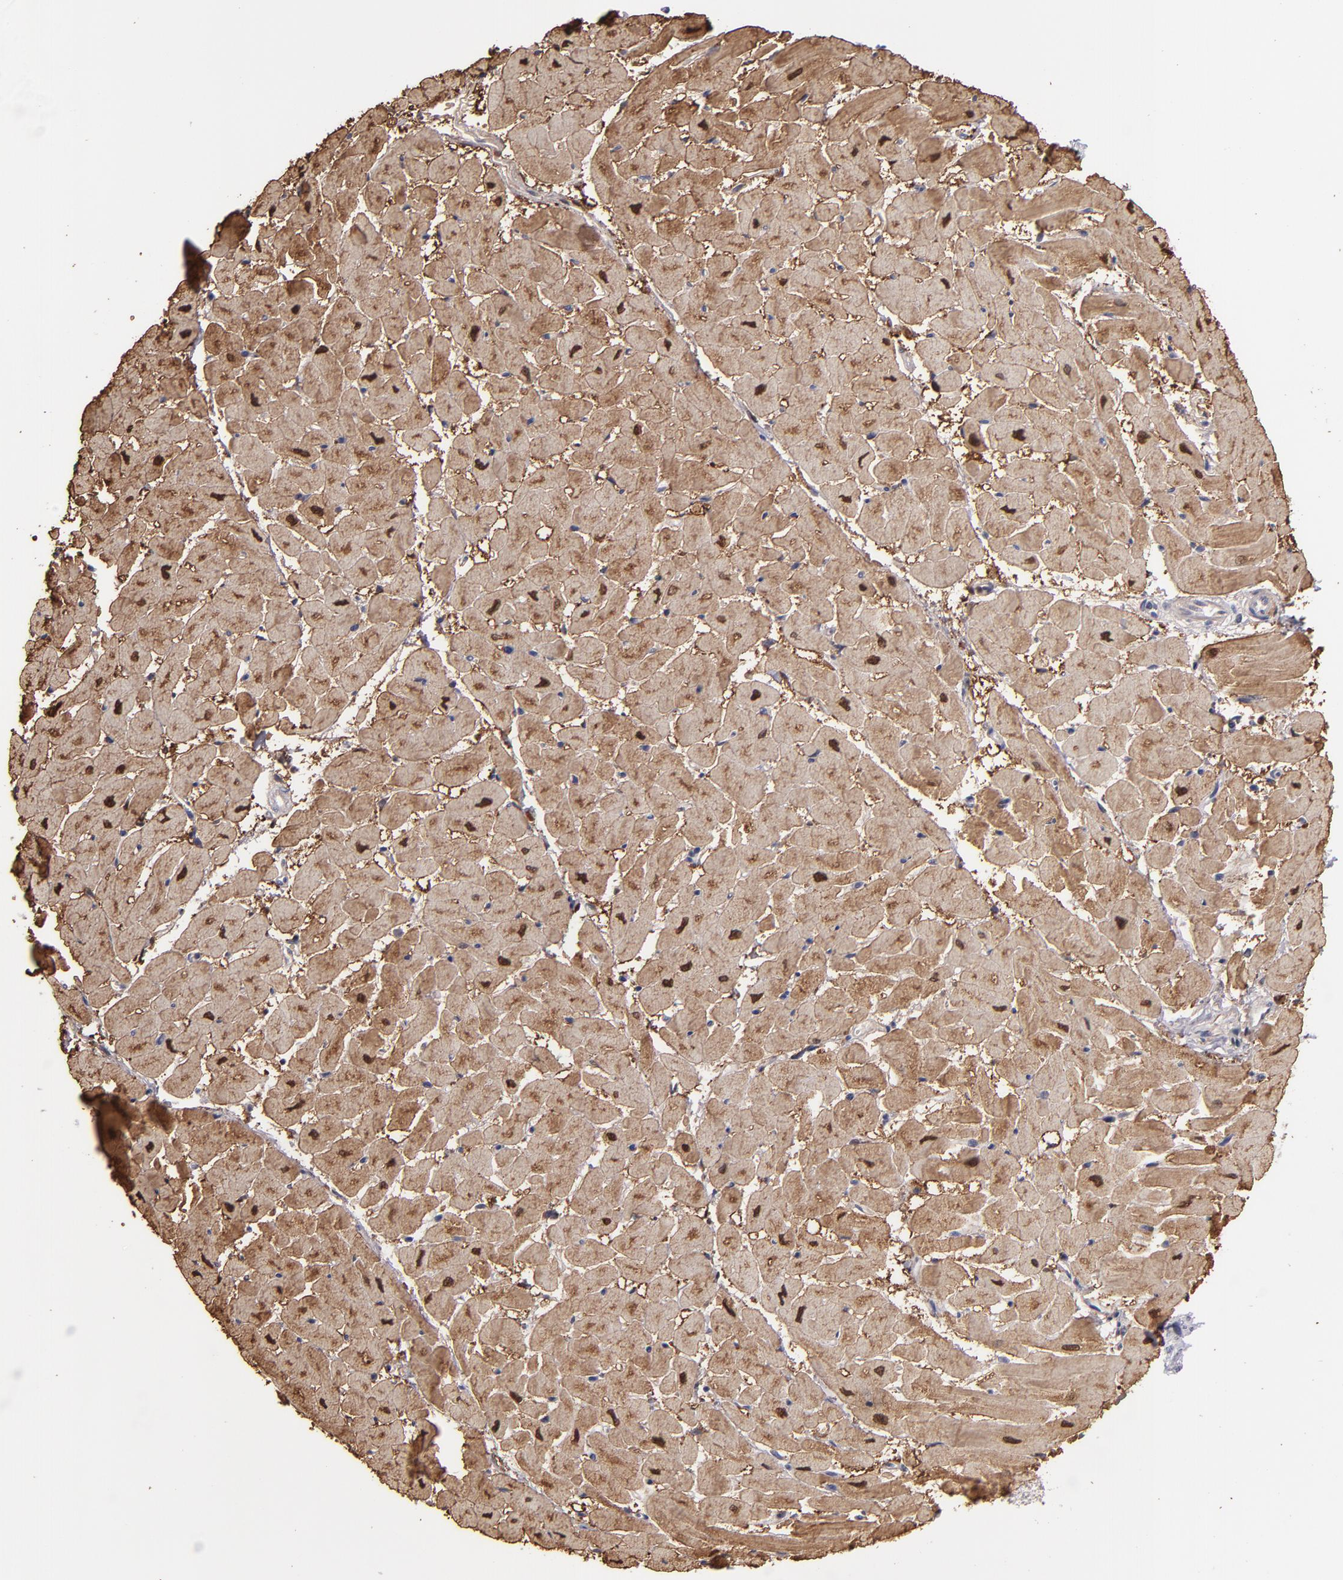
{"staining": {"intensity": "strong", "quantity": "25%-75%", "location": "cytoplasmic/membranous,nuclear"}, "tissue": "heart muscle", "cell_type": "Cardiomyocytes", "image_type": "normal", "snomed": [{"axis": "morphology", "description": "Normal tissue, NOS"}, {"axis": "topography", "description": "Heart"}], "caption": "Human heart muscle stained with a brown dye exhibits strong cytoplasmic/membranous,nuclear positive staining in about 25%-75% of cardiomyocytes.", "gene": "S100A1", "patient": {"sex": "female", "age": 19}}